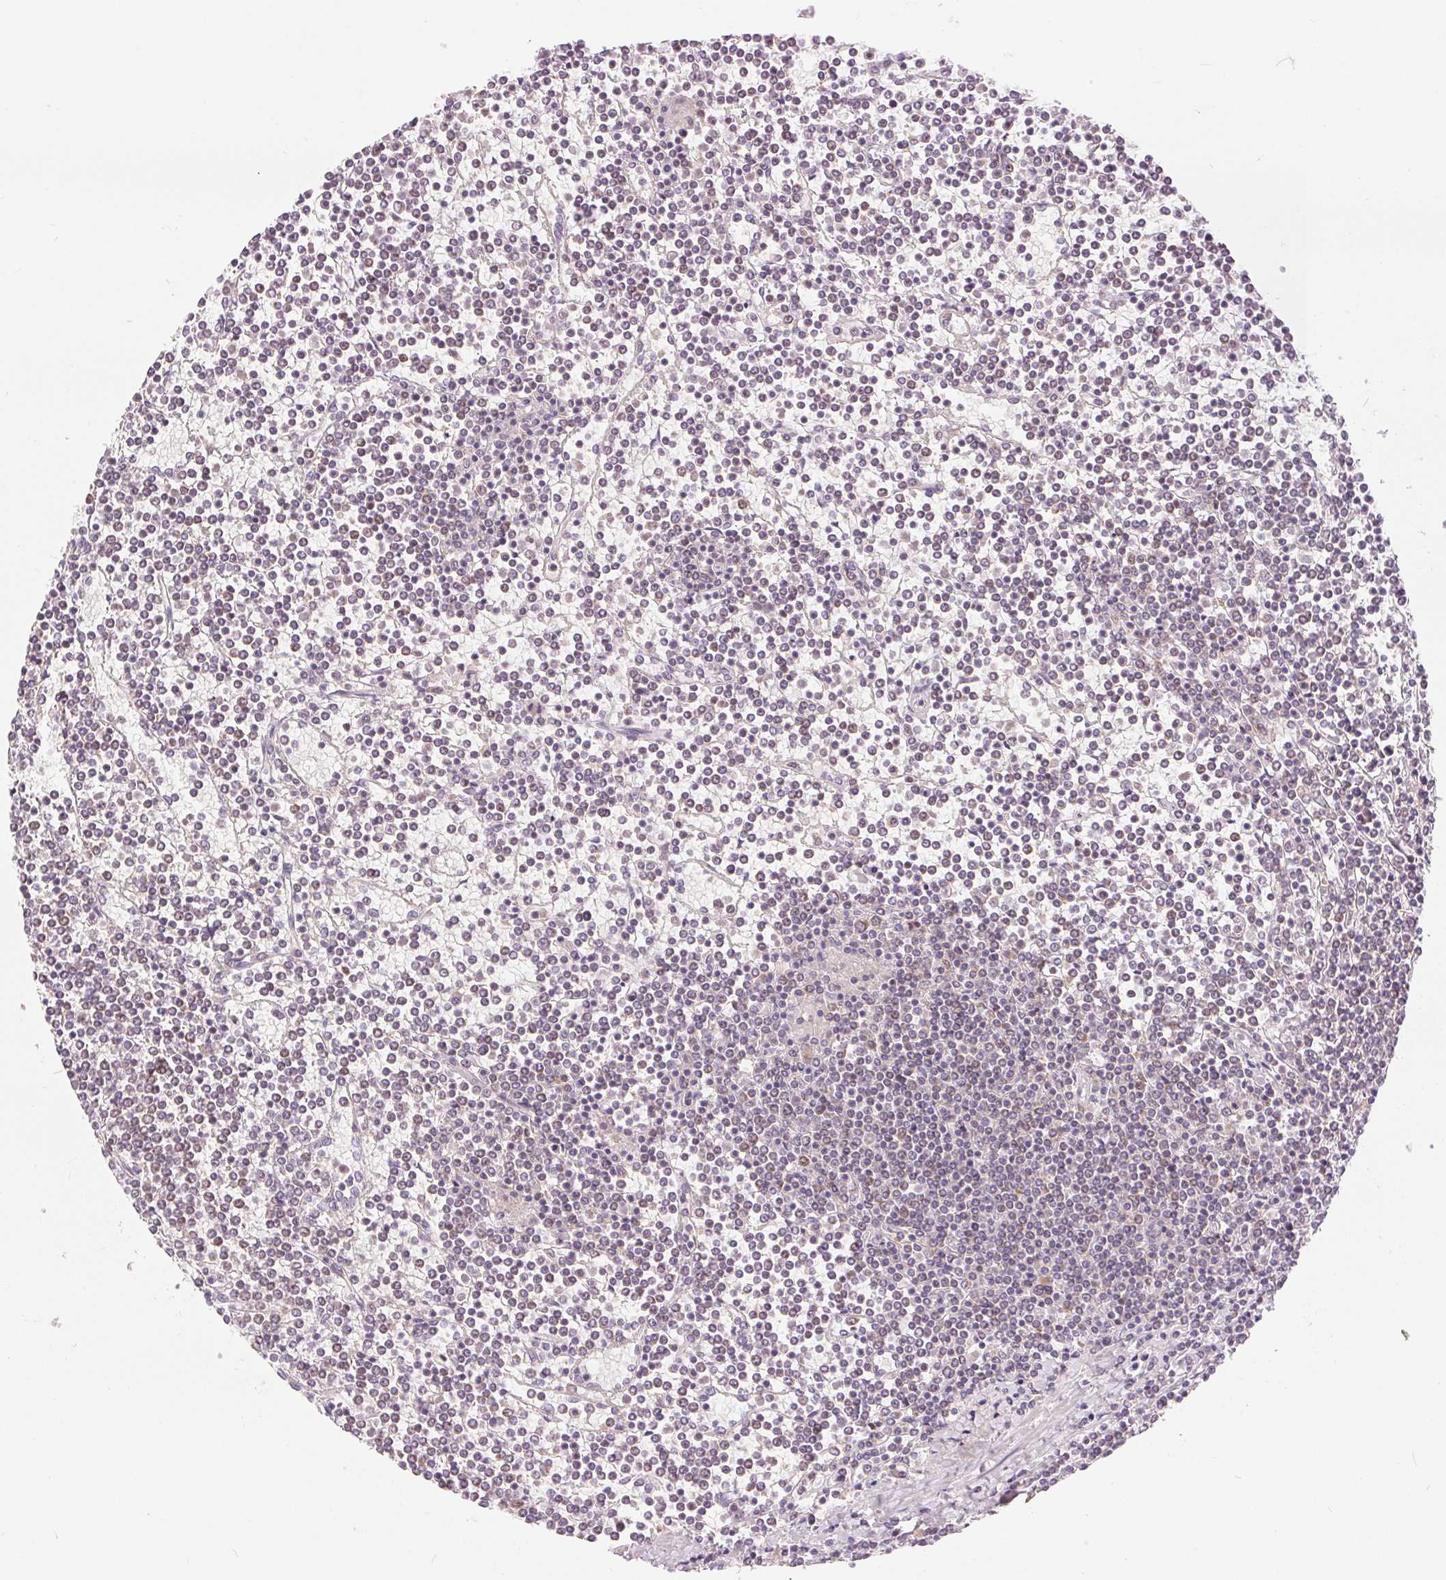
{"staining": {"intensity": "negative", "quantity": "none", "location": "none"}, "tissue": "lymphoma", "cell_type": "Tumor cells", "image_type": "cancer", "snomed": [{"axis": "morphology", "description": "Malignant lymphoma, non-Hodgkin's type, Low grade"}, {"axis": "topography", "description": "Spleen"}], "caption": "Tumor cells show no significant protein expression in lymphoma. Nuclei are stained in blue.", "gene": "POU2F2", "patient": {"sex": "female", "age": 19}}